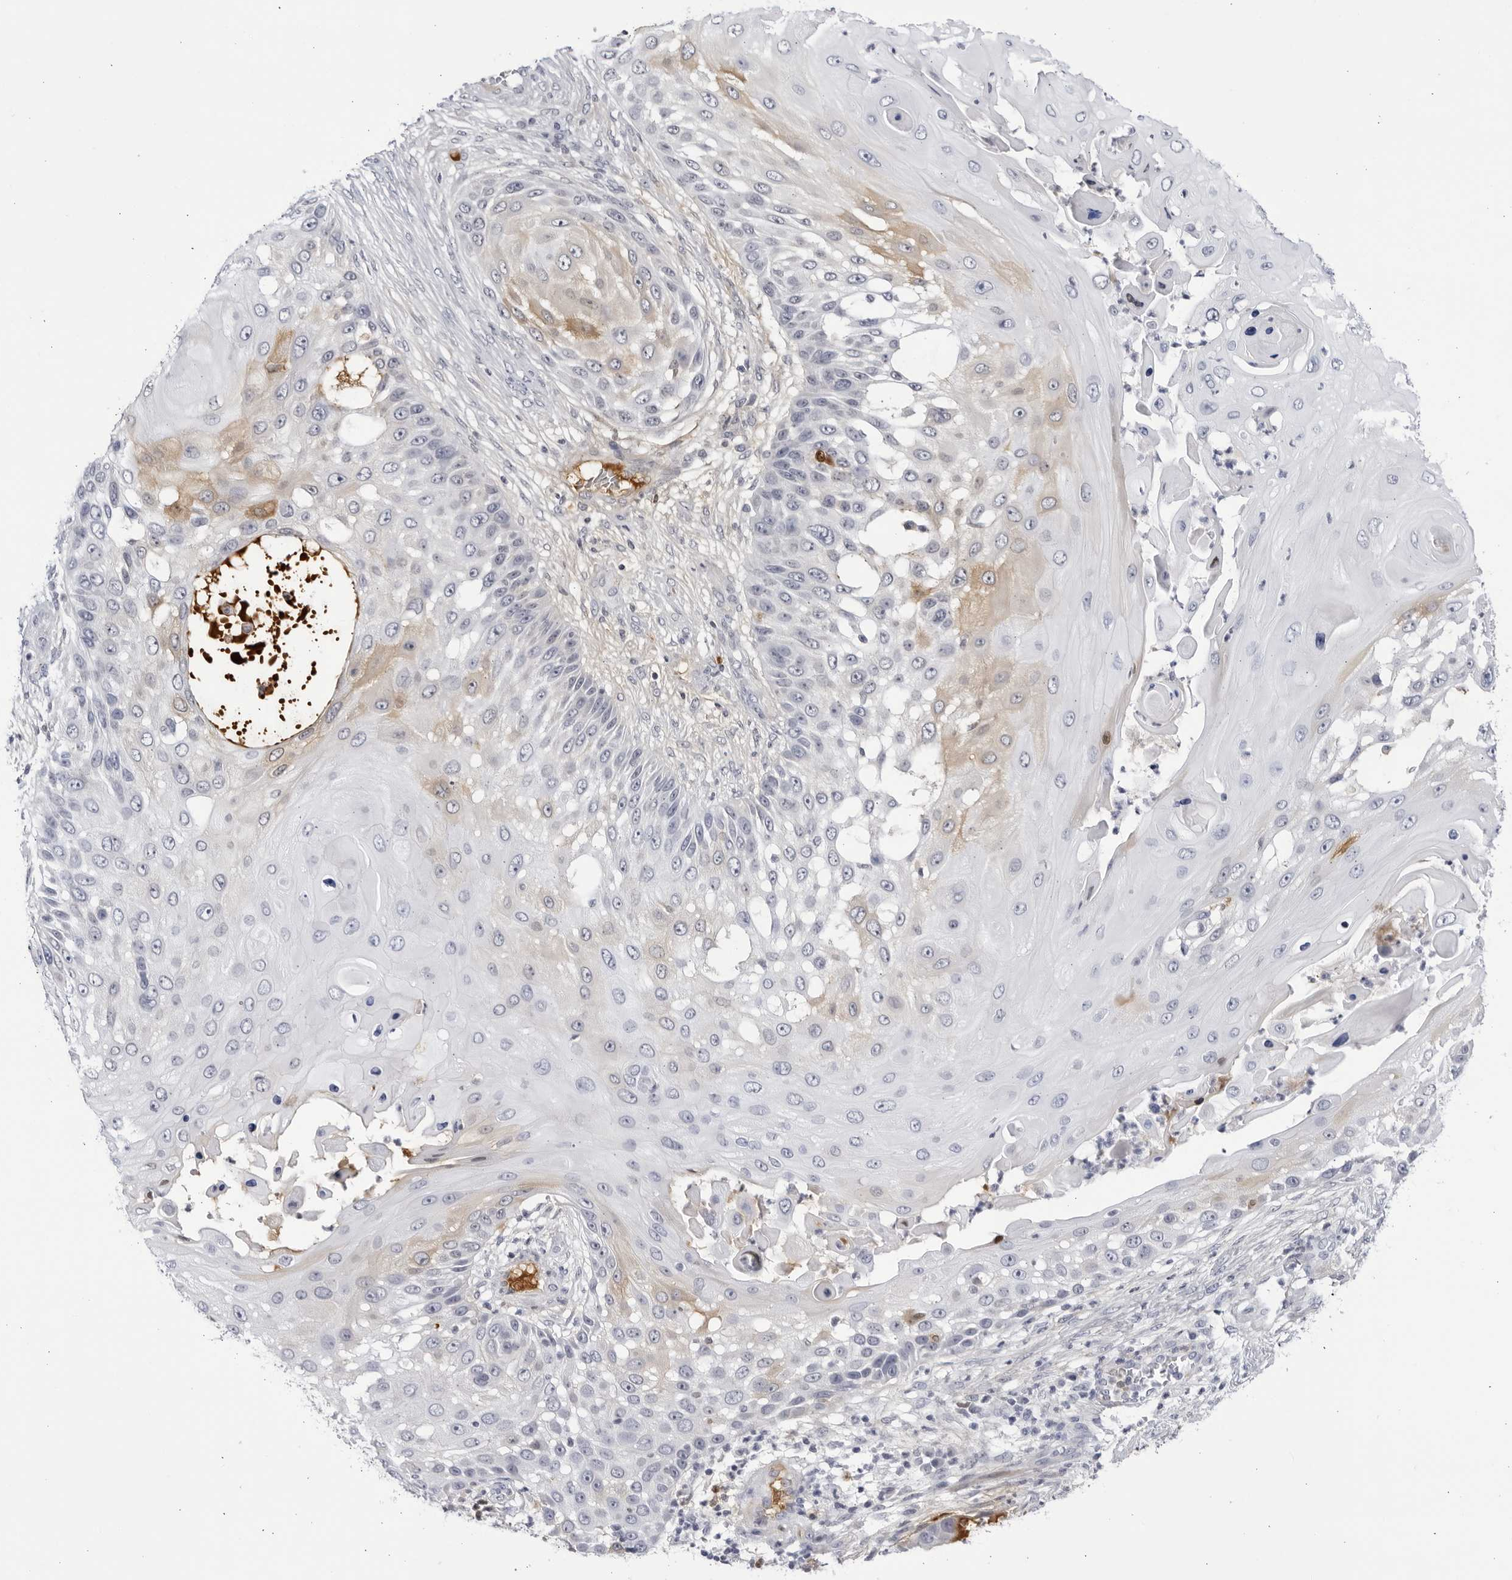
{"staining": {"intensity": "negative", "quantity": "none", "location": "none"}, "tissue": "skin cancer", "cell_type": "Tumor cells", "image_type": "cancer", "snomed": [{"axis": "morphology", "description": "Squamous cell carcinoma, NOS"}, {"axis": "topography", "description": "Skin"}], "caption": "This is a micrograph of immunohistochemistry staining of skin cancer (squamous cell carcinoma), which shows no staining in tumor cells.", "gene": "CNBD1", "patient": {"sex": "female", "age": 44}}